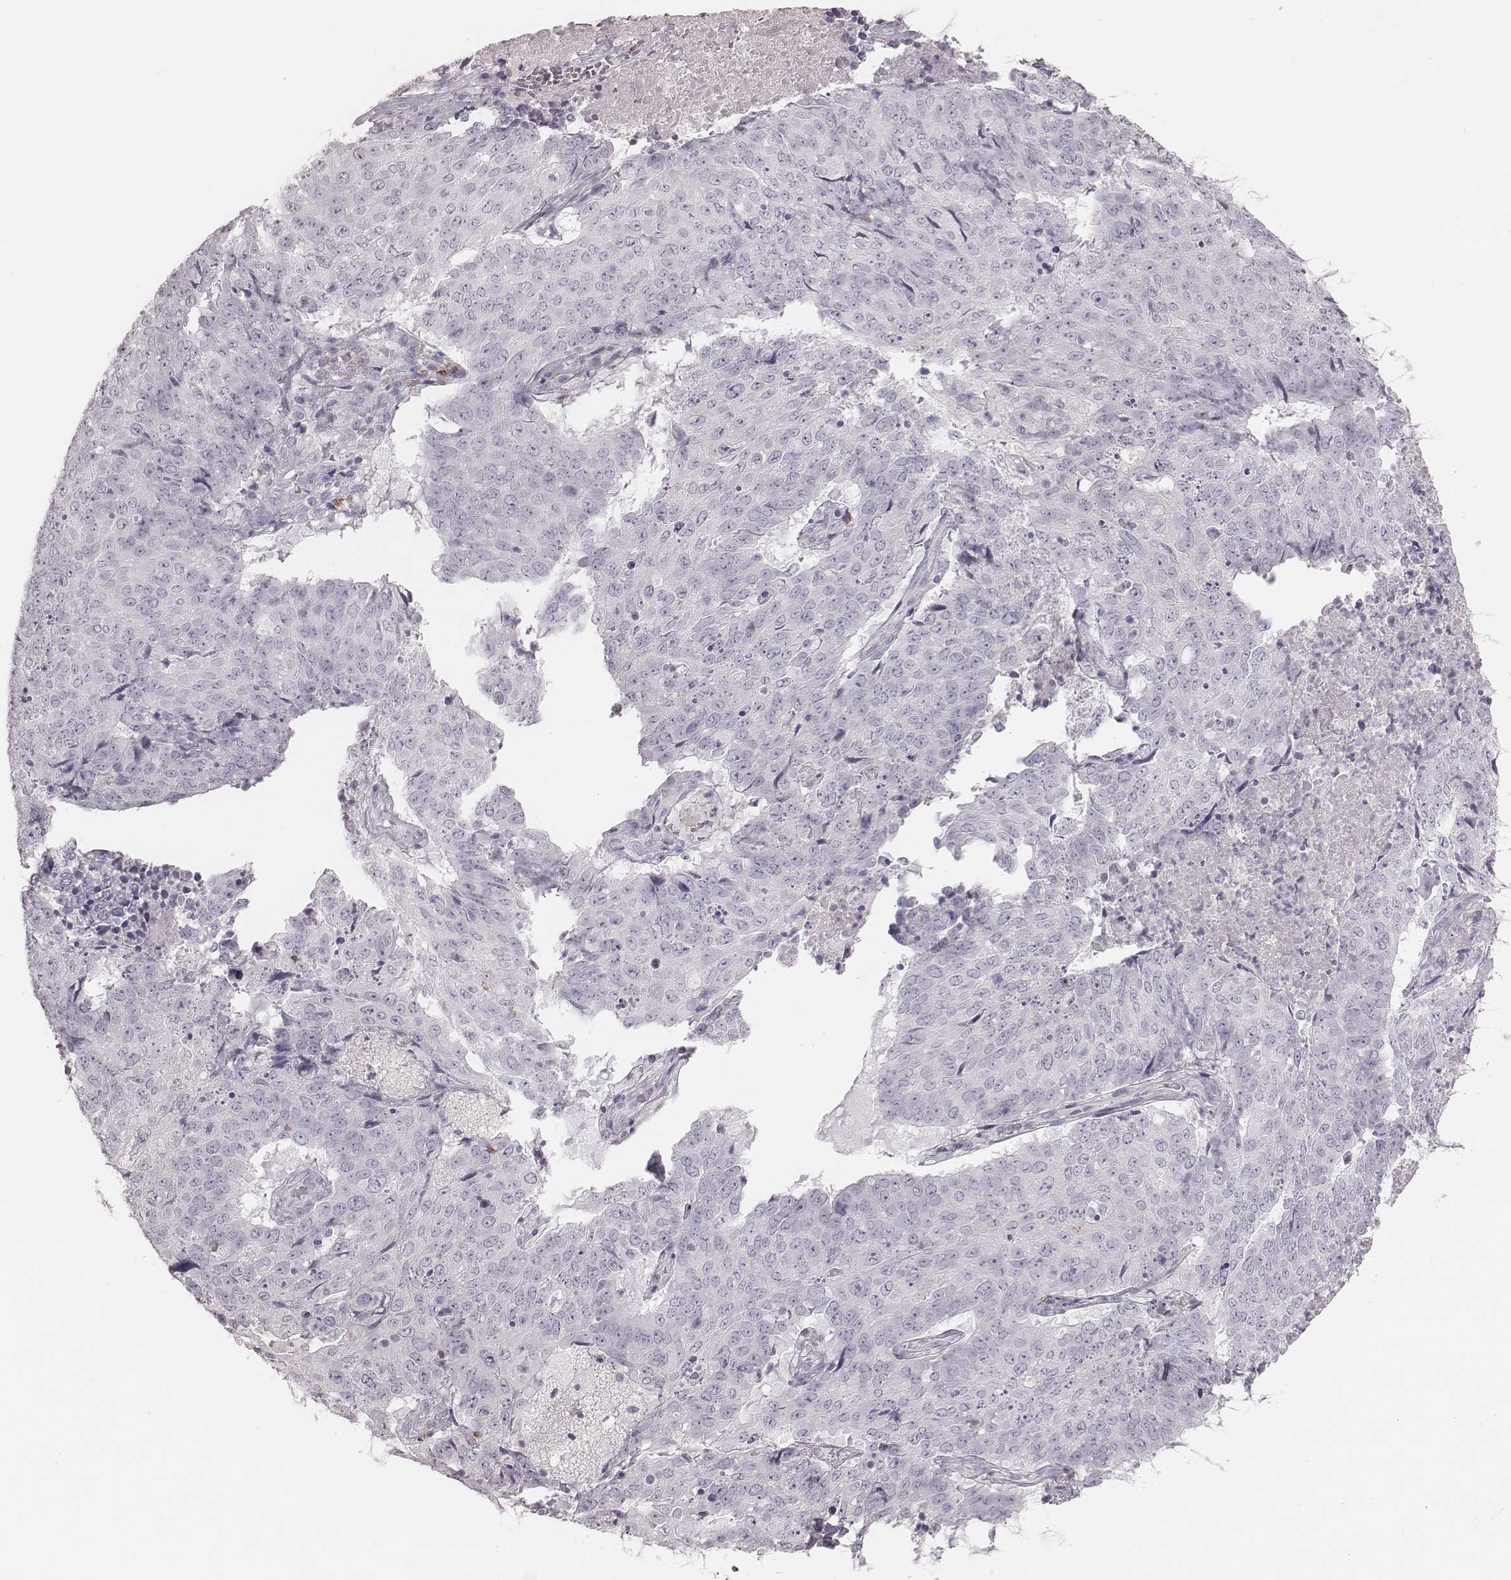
{"staining": {"intensity": "negative", "quantity": "none", "location": "none"}, "tissue": "lung cancer", "cell_type": "Tumor cells", "image_type": "cancer", "snomed": [{"axis": "morphology", "description": "Normal tissue, NOS"}, {"axis": "morphology", "description": "Squamous cell carcinoma, NOS"}, {"axis": "topography", "description": "Bronchus"}, {"axis": "topography", "description": "Lung"}], "caption": "This image is of lung squamous cell carcinoma stained with IHC to label a protein in brown with the nuclei are counter-stained blue. There is no expression in tumor cells.", "gene": "PDCD1", "patient": {"sex": "male", "age": 64}}